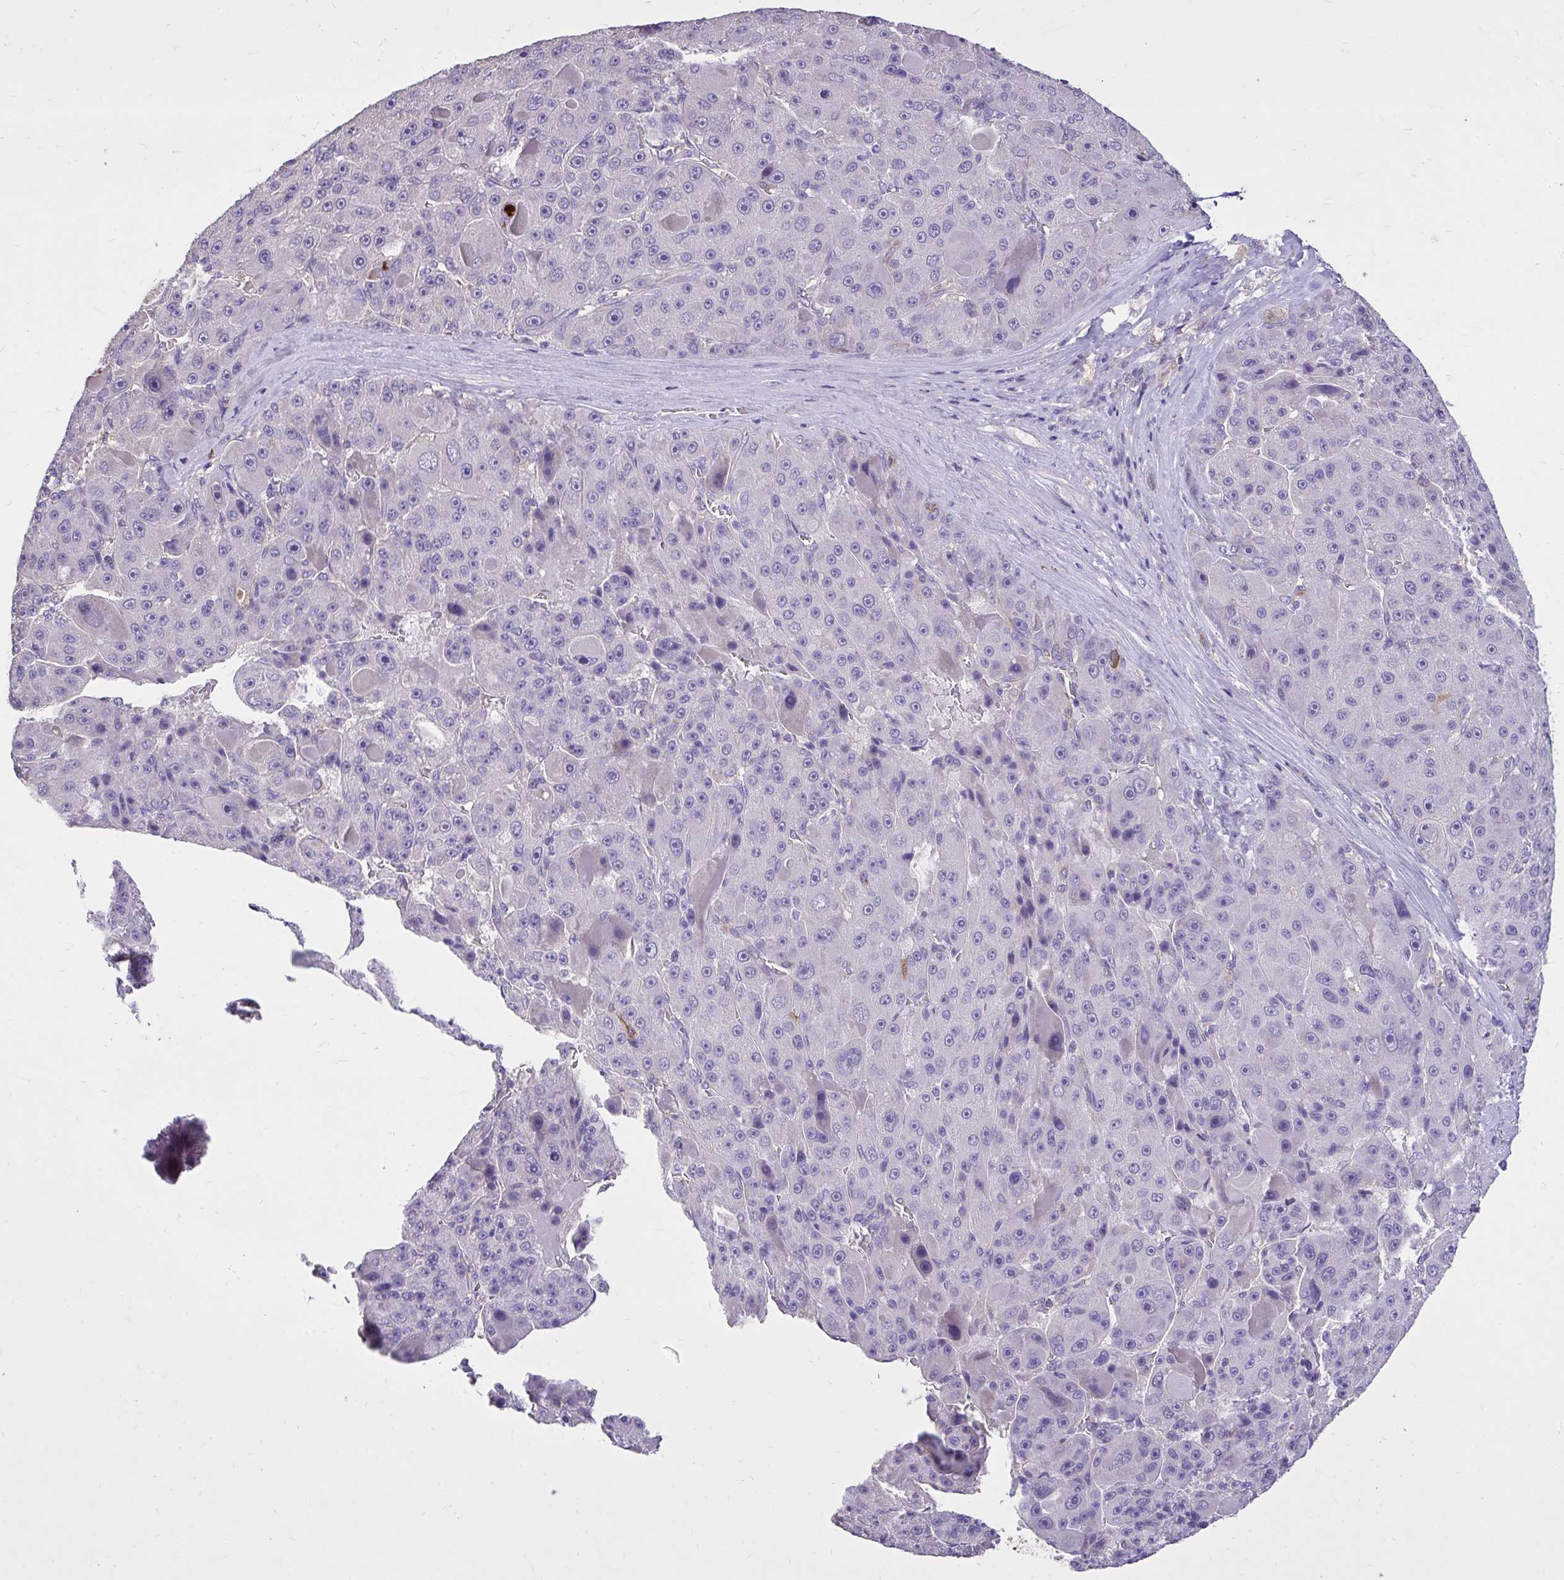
{"staining": {"intensity": "negative", "quantity": "none", "location": "none"}, "tissue": "liver cancer", "cell_type": "Tumor cells", "image_type": "cancer", "snomed": [{"axis": "morphology", "description": "Carcinoma, Hepatocellular, NOS"}, {"axis": "topography", "description": "Liver"}], "caption": "Liver cancer (hepatocellular carcinoma) stained for a protein using IHC shows no expression tumor cells.", "gene": "EPB41L1", "patient": {"sex": "male", "age": 76}}